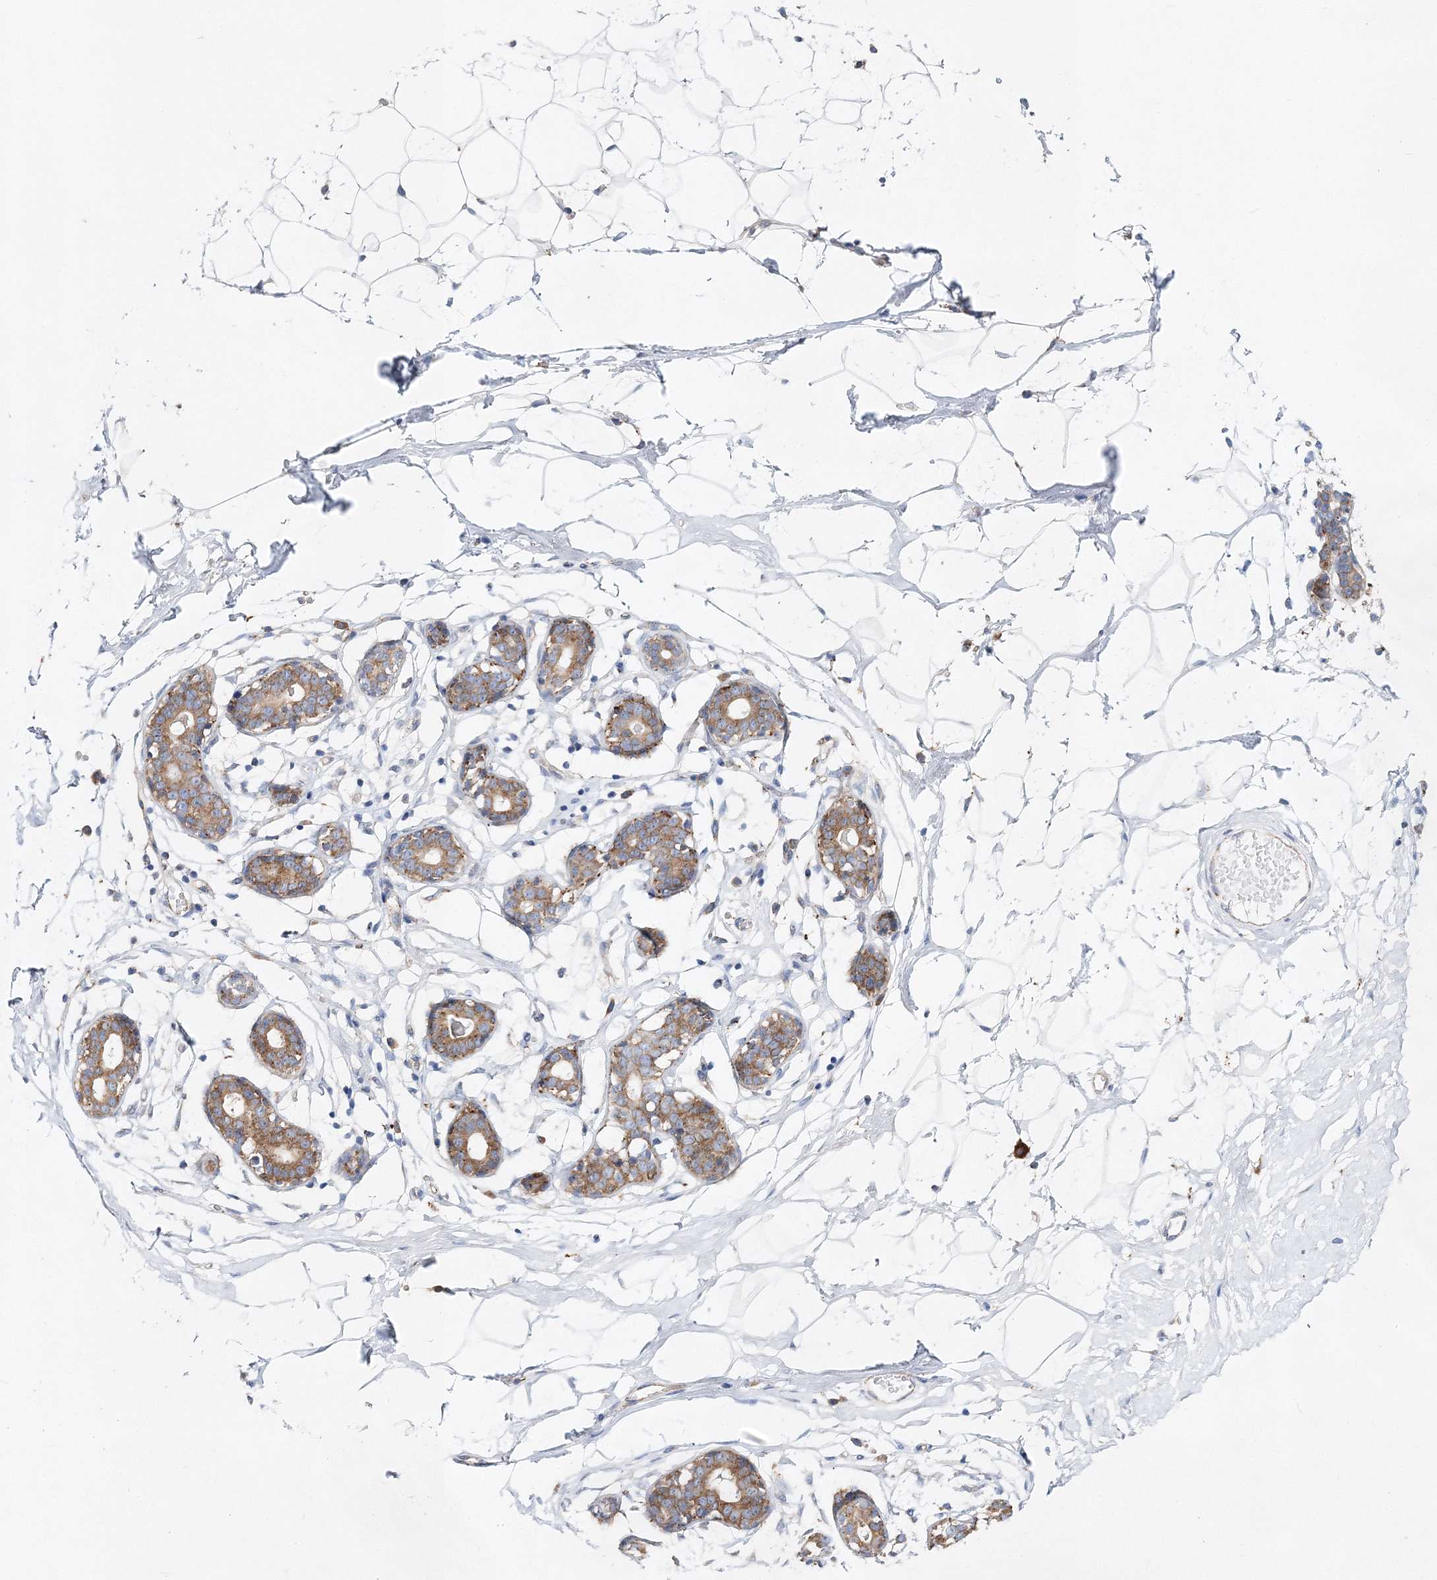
{"staining": {"intensity": "negative", "quantity": "none", "location": "none"}, "tissue": "breast", "cell_type": "Adipocytes", "image_type": "normal", "snomed": [{"axis": "morphology", "description": "Normal tissue, NOS"}, {"axis": "topography", "description": "Breast"}], "caption": "IHC micrograph of benign breast: breast stained with DAB demonstrates no significant protein staining in adipocytes.", "gene": "C3orf38", "patient": {"sex": "female", "age": 23}}